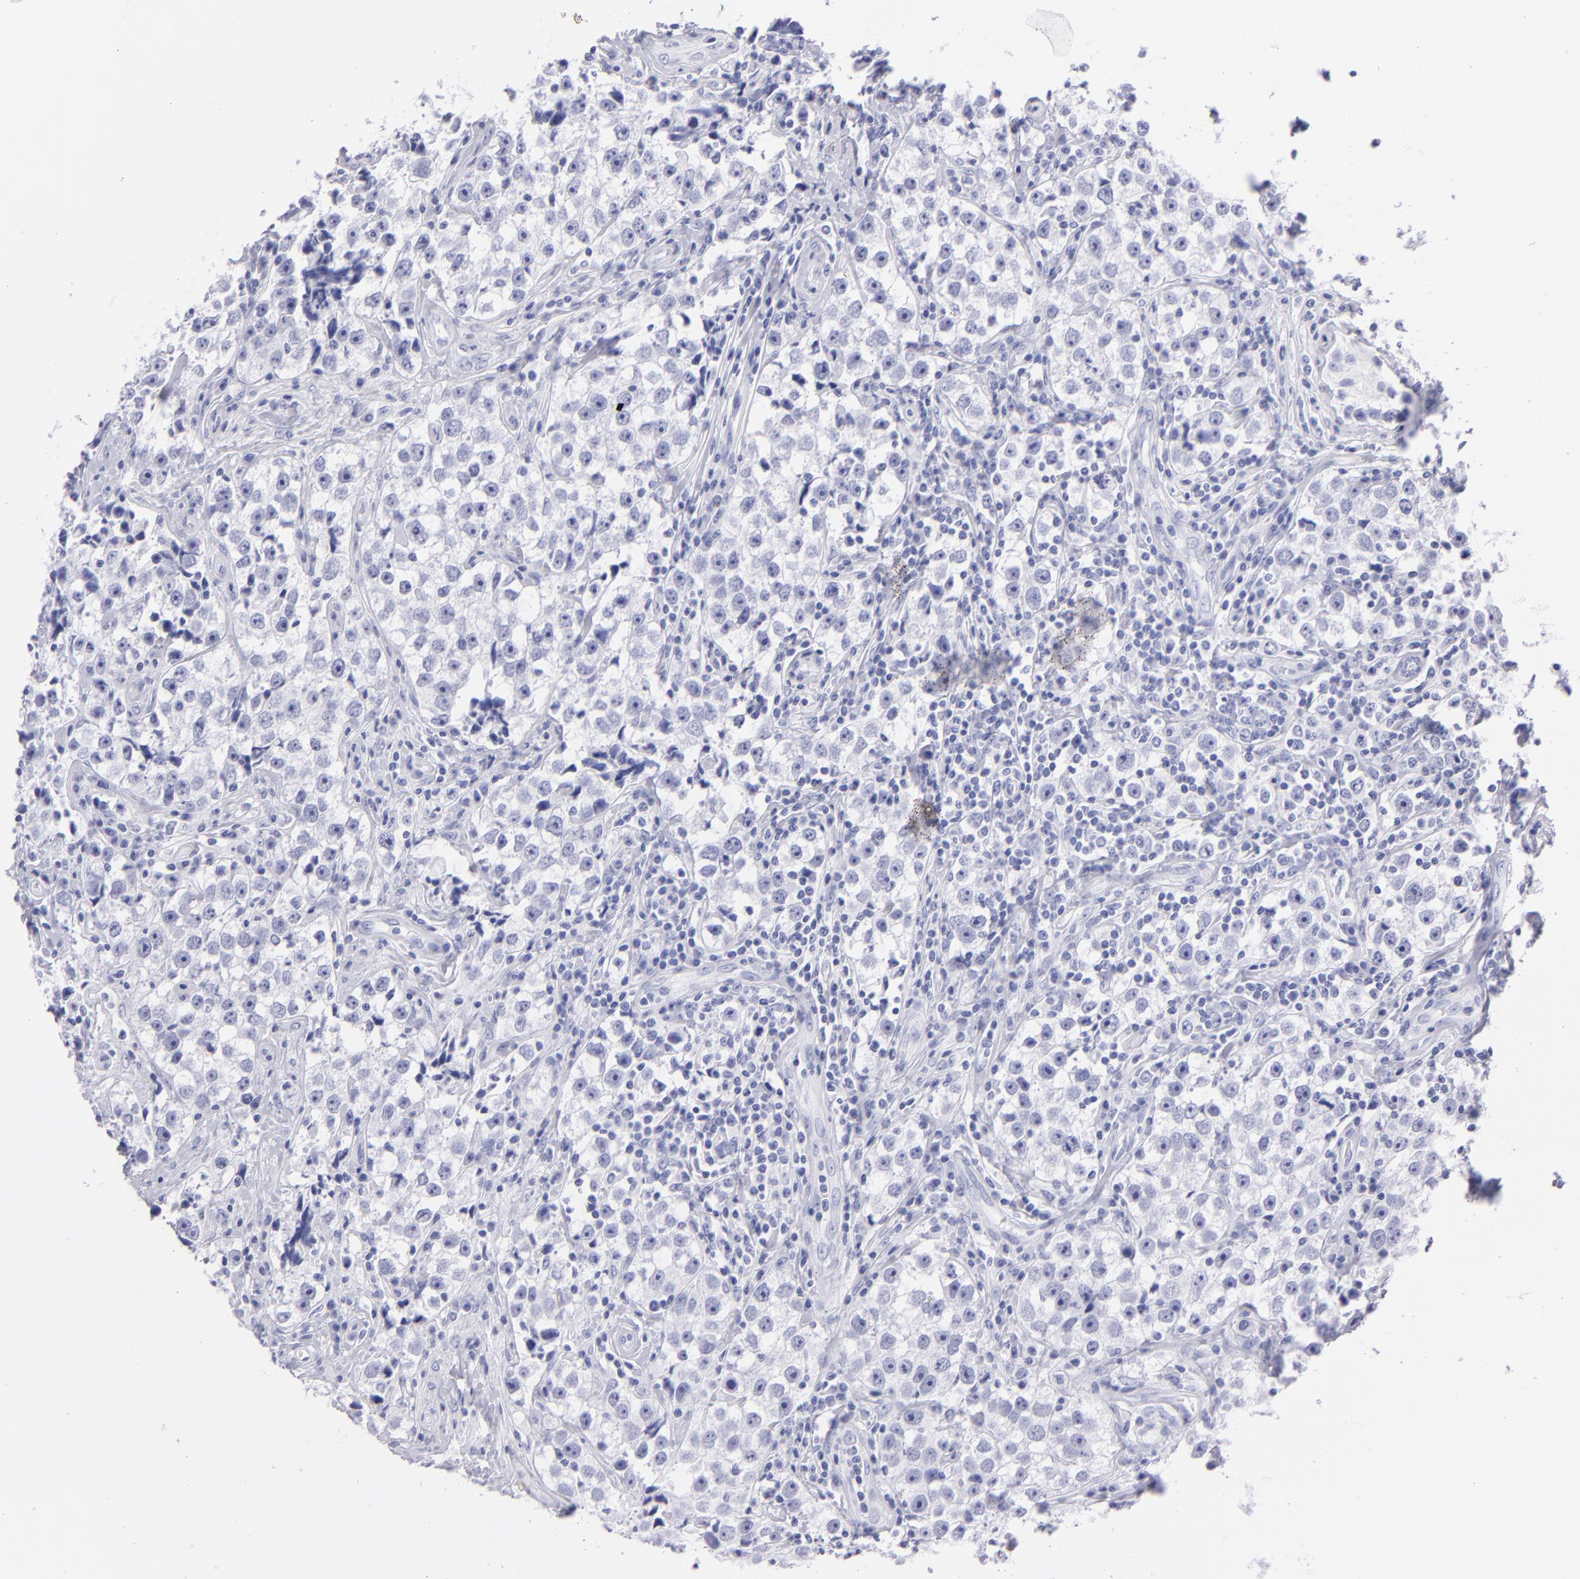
{"staining": {"intensity": "negative", "quantity": "none", "location": "none"}, "tissue": "testis cancer", "cell_type": "Tumor cells", "image_type": "cancer", "snomed": [{"axis": "morphology", "description": "Seminoma, NOS"}, {"axis": "topography", "description": "Testis"}], "caption": "There is no significant expression in tumor cells of testis seminoma.", "gene": "PRPH", "patient": {"sex": "male", "age": 32}}